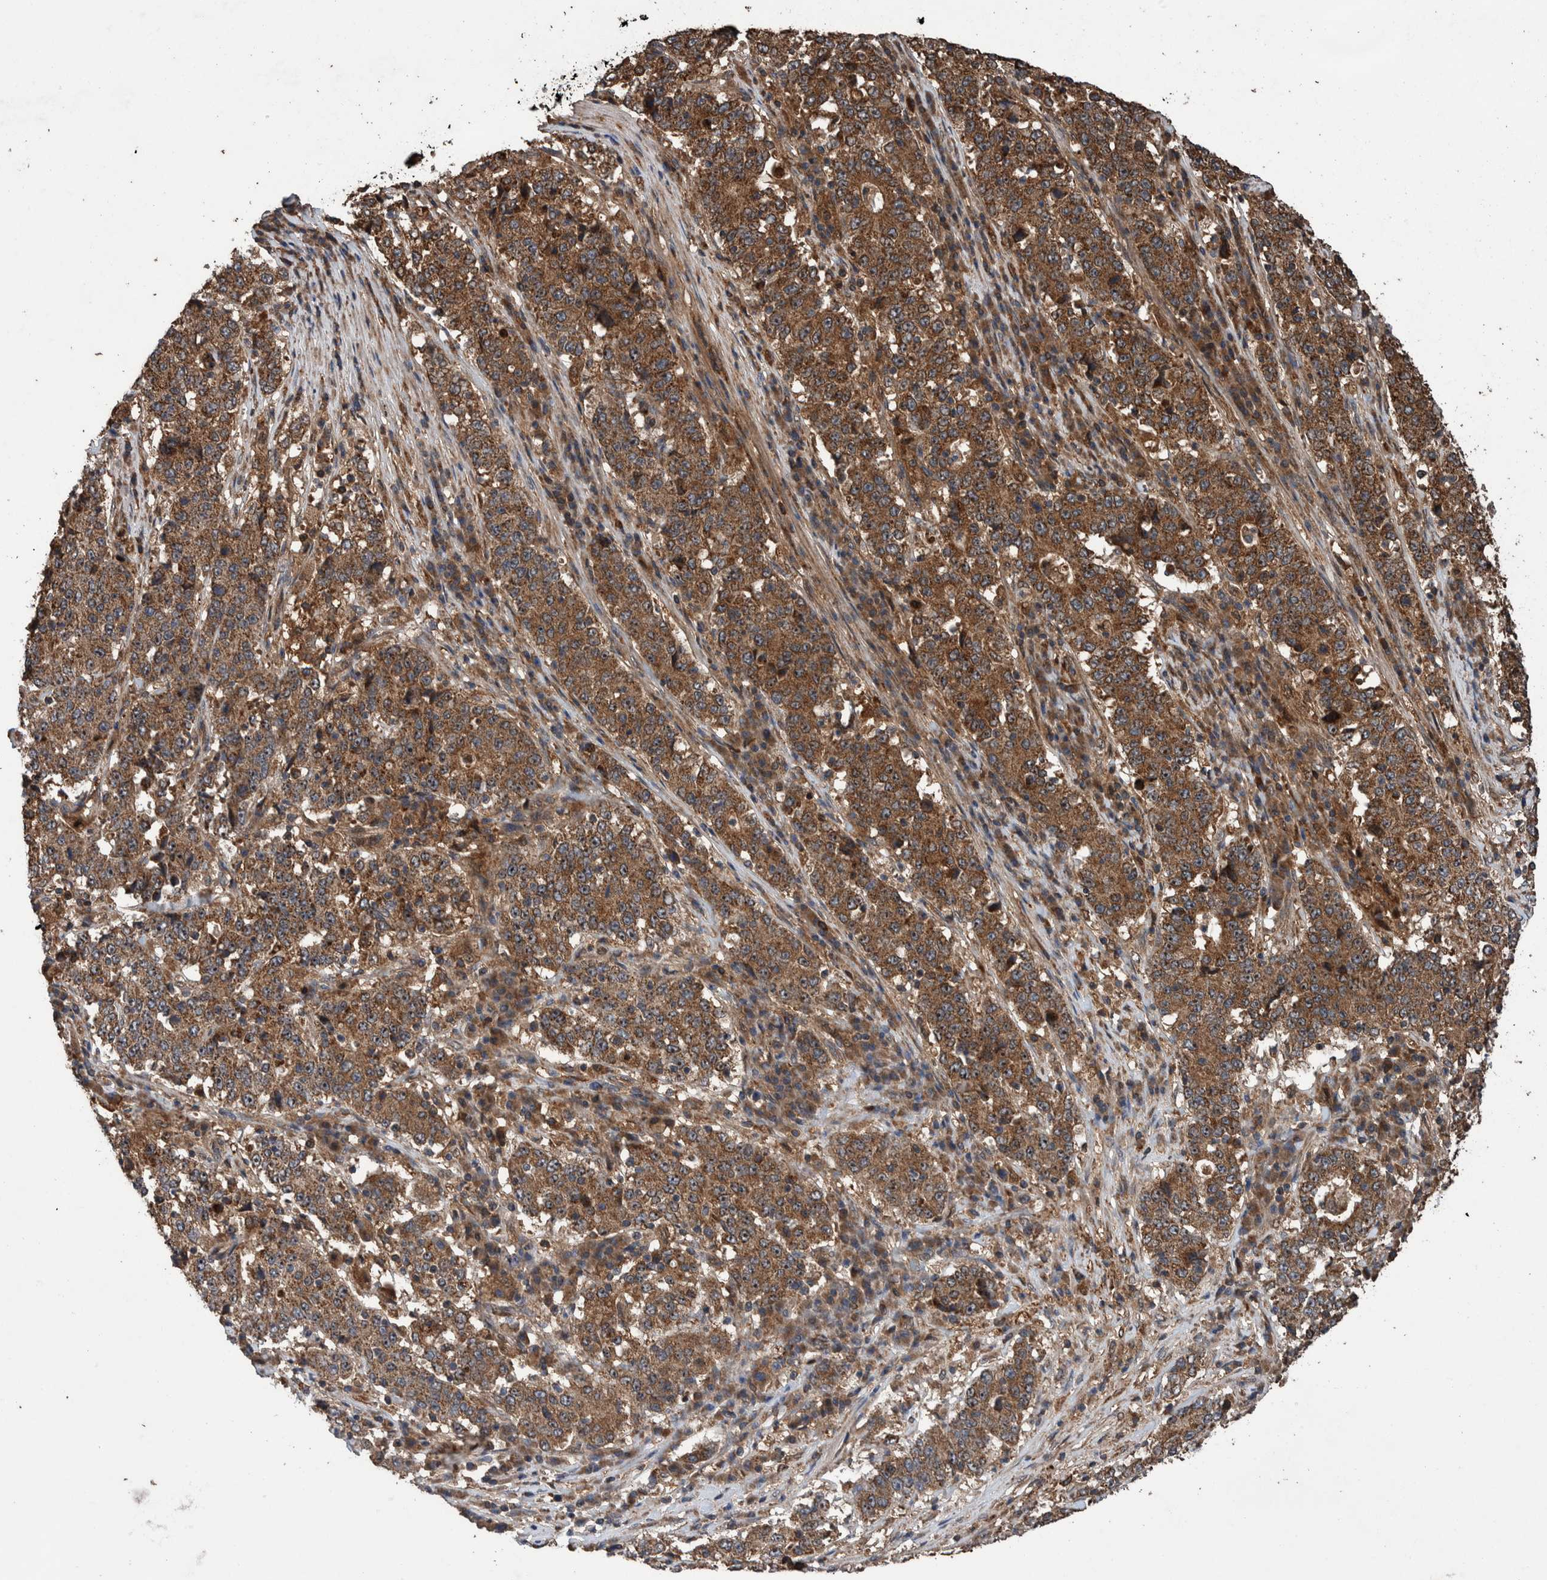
{"staining": {"intensity": "strong", "quantity": ">75%", "location": "cytoplasmic/membranous"}, "tissue": "stomach cancer", "cell_type": "Tumor cells", "image_type": "cancer", "snomed": [{"axis": "morphology", "description": "Adenocarcinoma, NOS"}, {"axis": "topography", "description": "Stomach"}], "caption": "Stomach cancer (adenocarcinoma) was stained to show a protein in brown. There is high levels of strong cytoplasmic/membranous staining in about >75% of tumor cells. (Stains: DAB (3,3'-diaminobenzidine) in brown, nuclei in blue, Microscopy: brightfield microscopy at high magnification).", "gene": "TRIM16", "patient": {"sex": "male", "age": 59}}